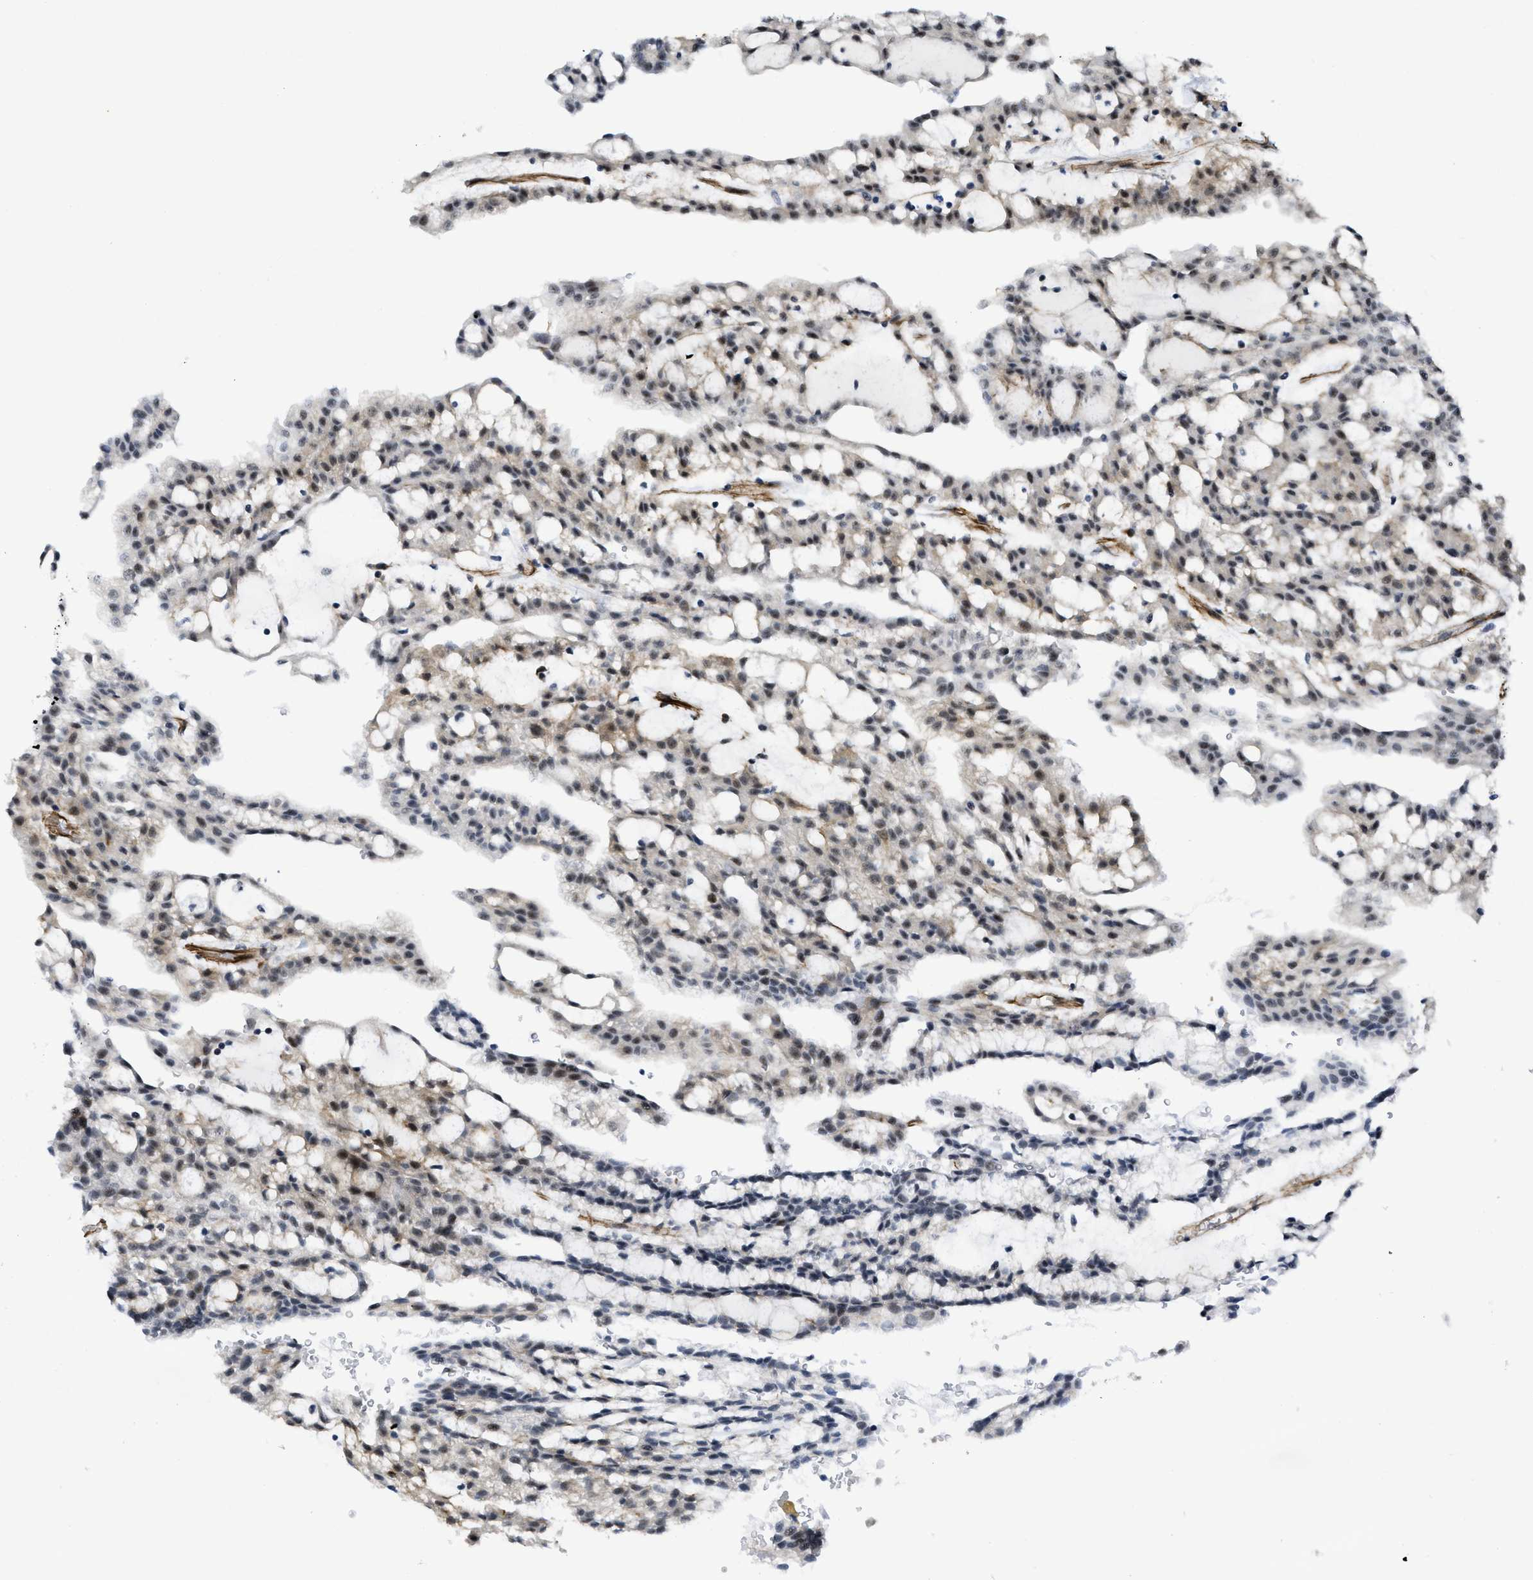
{"staining": {"intensity": "moderate", "quantity": "25%-75%", "location": "nuclear"}, "tissue": "renal cancer", "cell_type": "Tumor cells", "image_type": "cancer", "snomed": [{"axis": "morphology", "description": "Adenocarcinoma, NOS"}, {"axis": "topography", "description": "Kidney"}], "caption": "A brown stain highlights moderate nuclear staining of a protein in adenocarcinoma (renal) tumor cells.", "gene": "LRRC8B", "patient": {"sex": "male", "age": 63}}